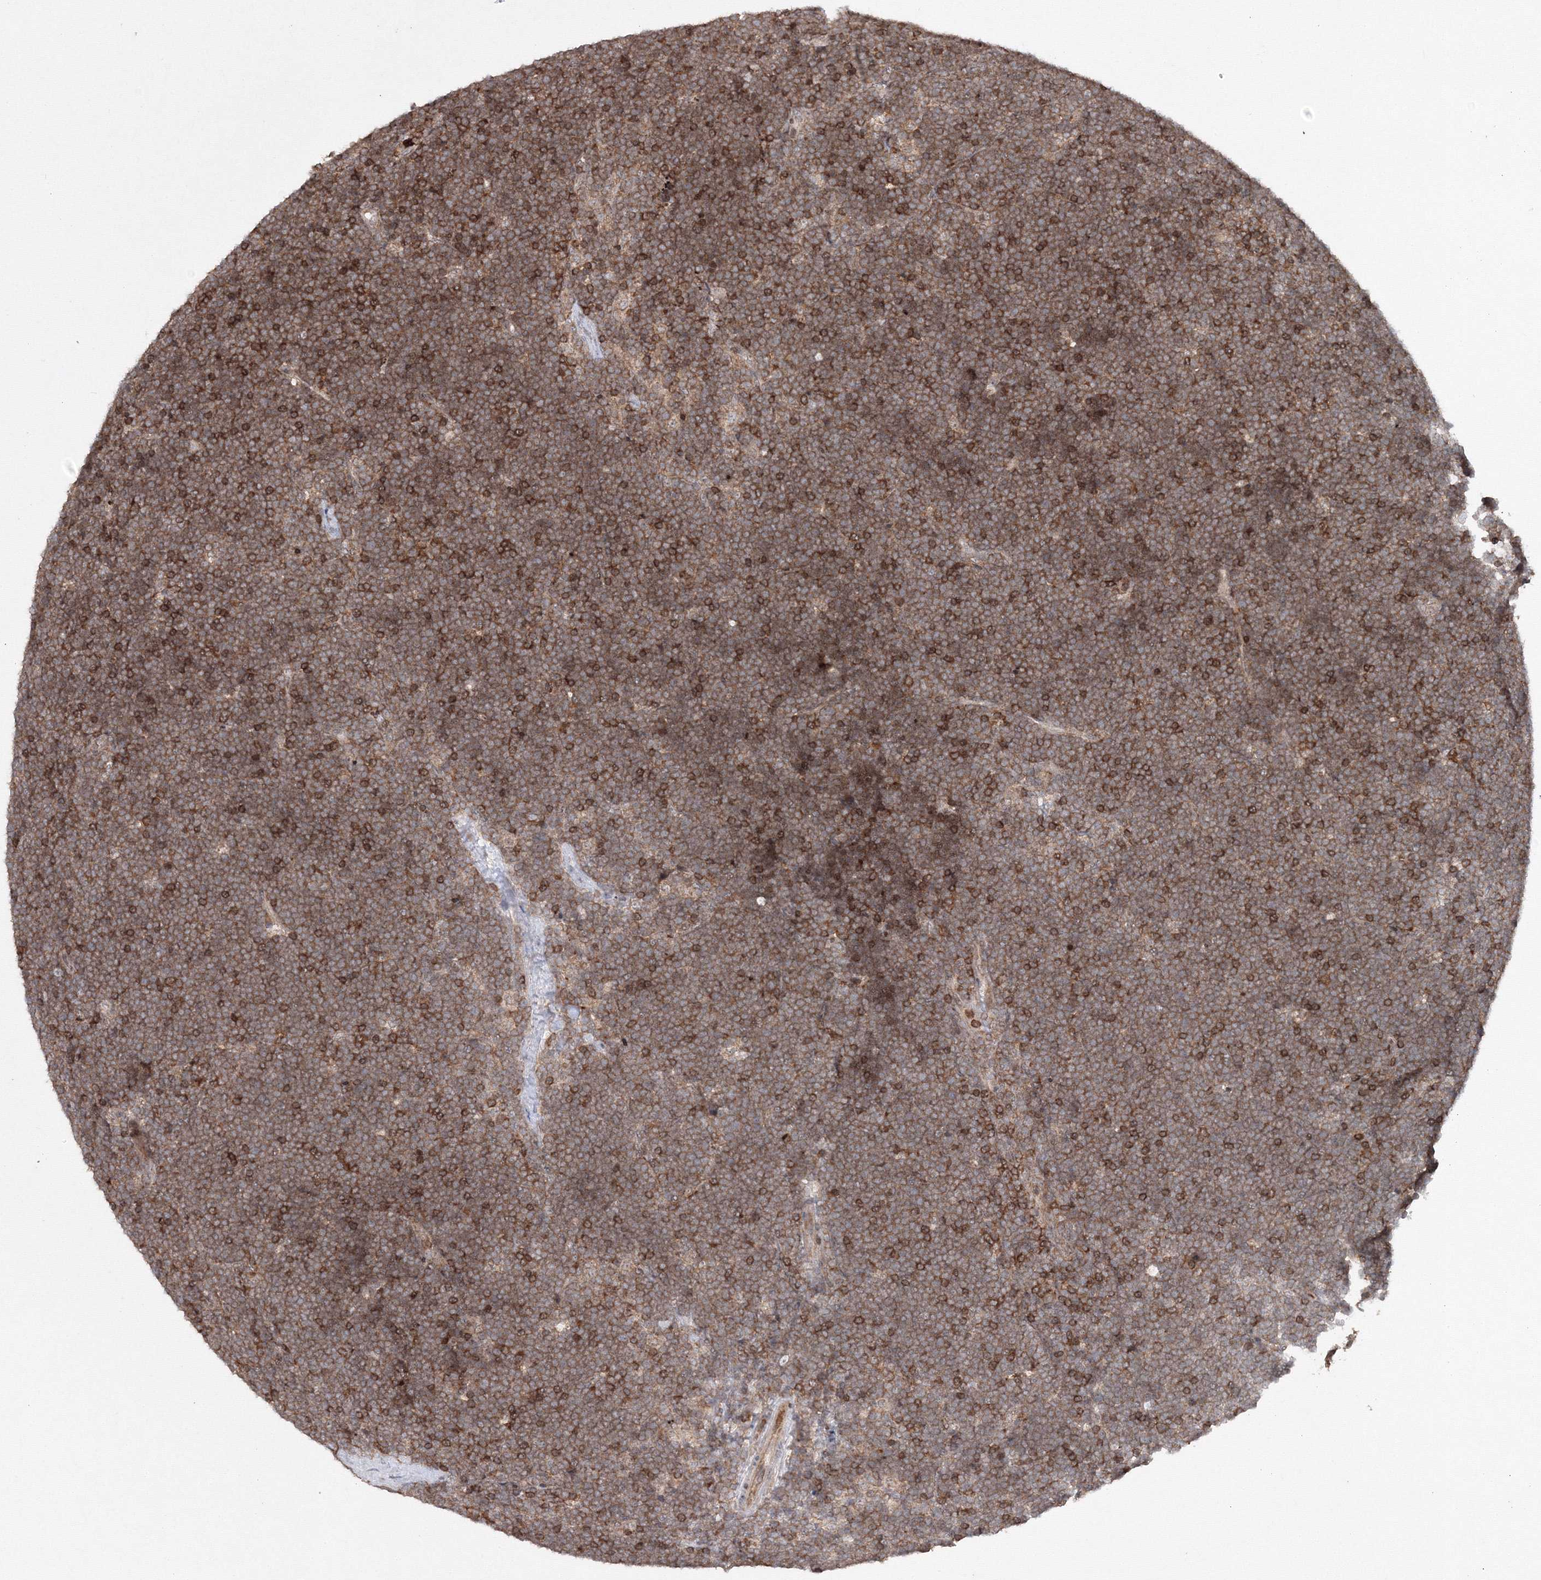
{"staining": {"intensity": "strong", "quantity": ">75%", "location": "cytoplasmic/membranous"}, "tissue": "lymphoma", "cell_type": "Tumor cells", "image_type": "cancer", "snomed": [{"axis": "morphology", "description": "Malignant lymphoma, non-Hodgkin's type, High grade"}, {"axis": "topography", "description": "Lymph node"}], "caption": "This histopathology image displays IHC staining of human lymphoma, with high strong cytoplasmic/membranous staining in about >75% of tumor cells.", "gene": "MKRN2", "patient": {"sex": "male", "age": 13}}